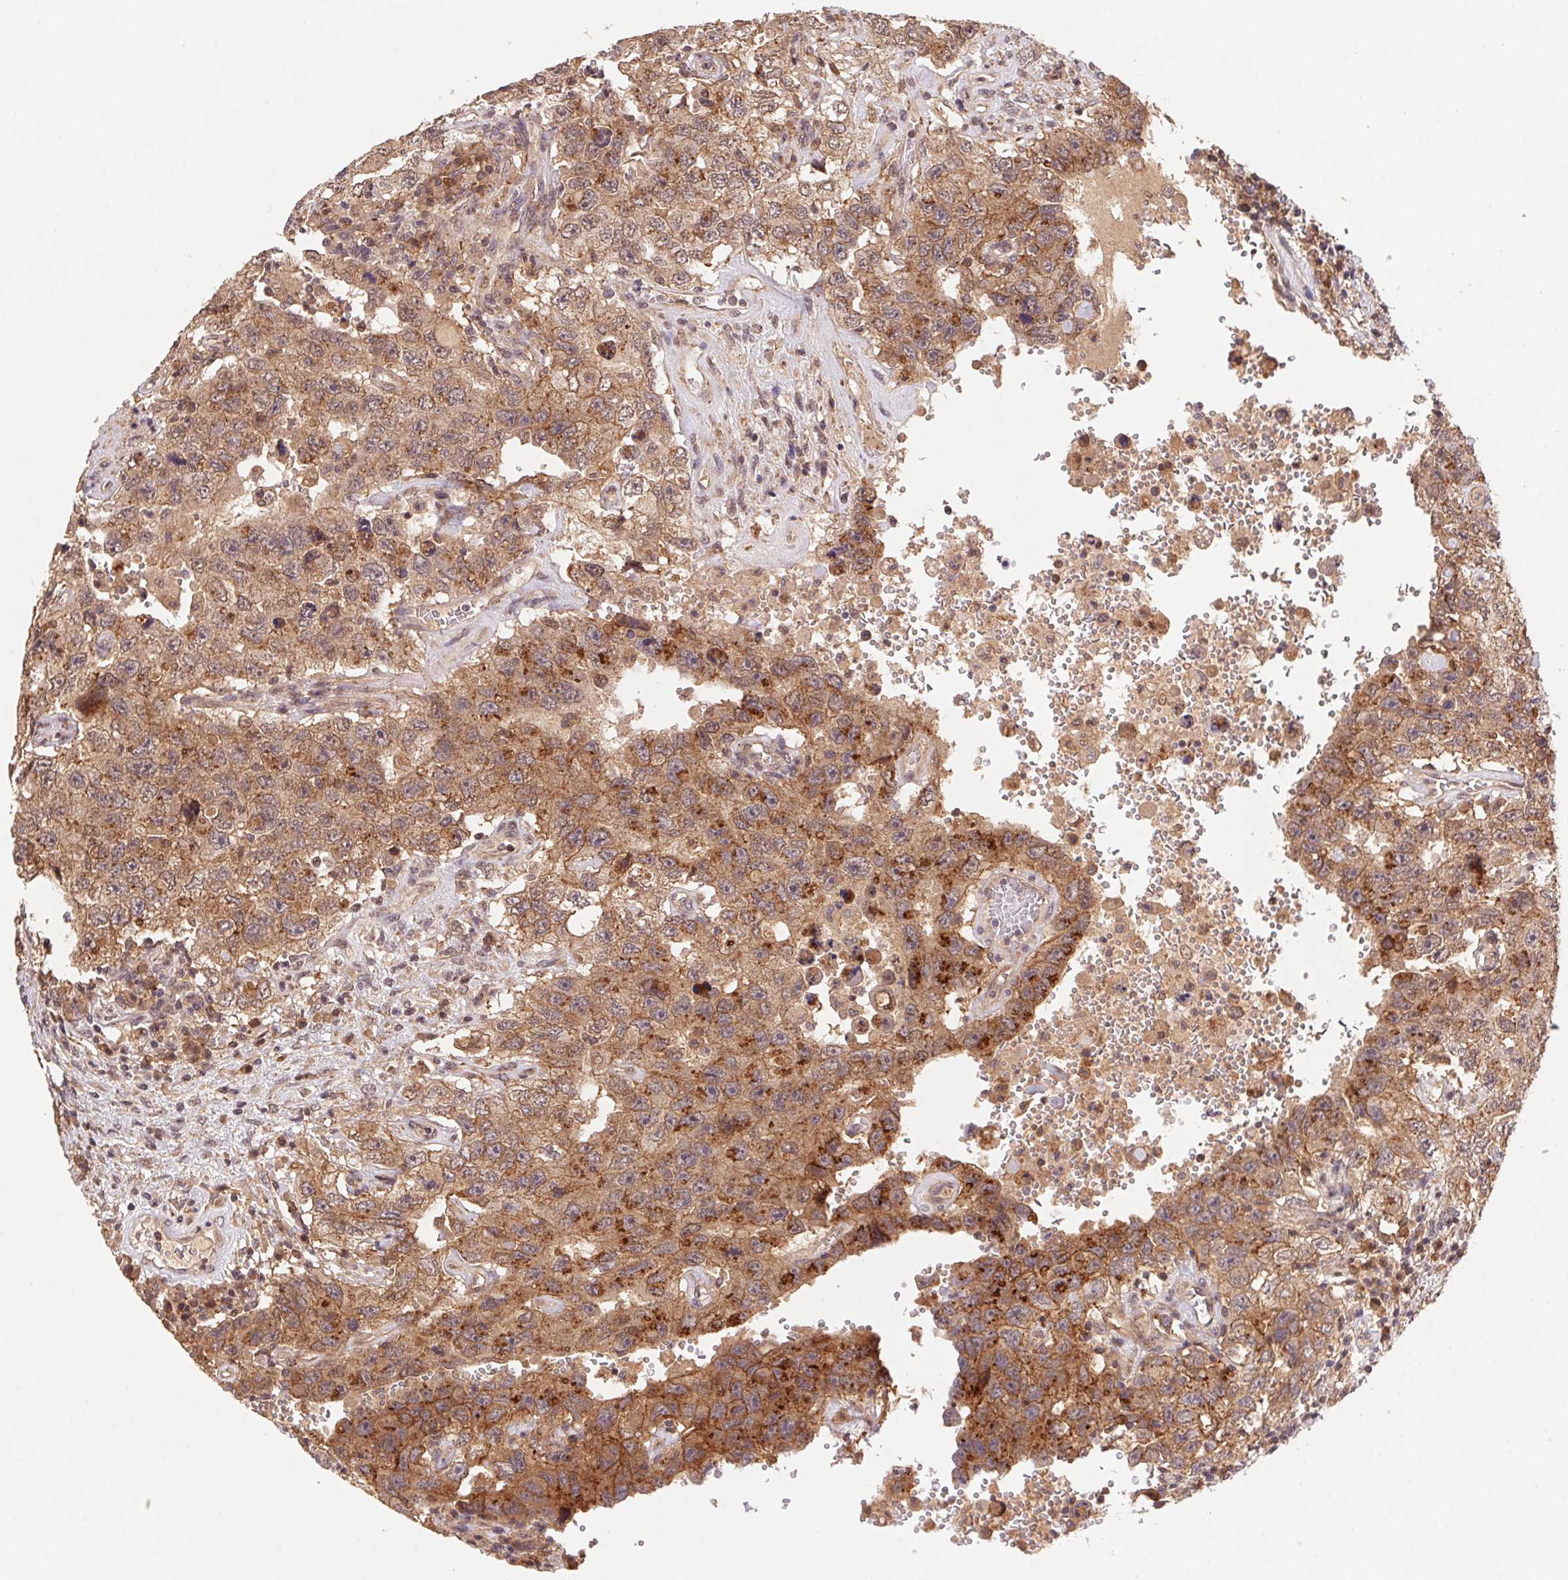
{"staining": {"intensity": "weak", "quantity": ">75%", "location": "cytoplasmic/membranous"}, "tissue": "testis cancer", "cell_type": "Tumor cells", "image_type": "cancer", "snomed": [{"axis": "morphology", "description": "Carcinoma, Embryonal, NOS"}, {"axis": "topography", "description": "Testis"}], "caption": "A brown stain labels weak cytoplasmic/membranous staining of a protein in human testis embryonal carcinoma tumor cells.", "gene": "SLC52A2", "patient": {"sex": "male", "age": 26}}